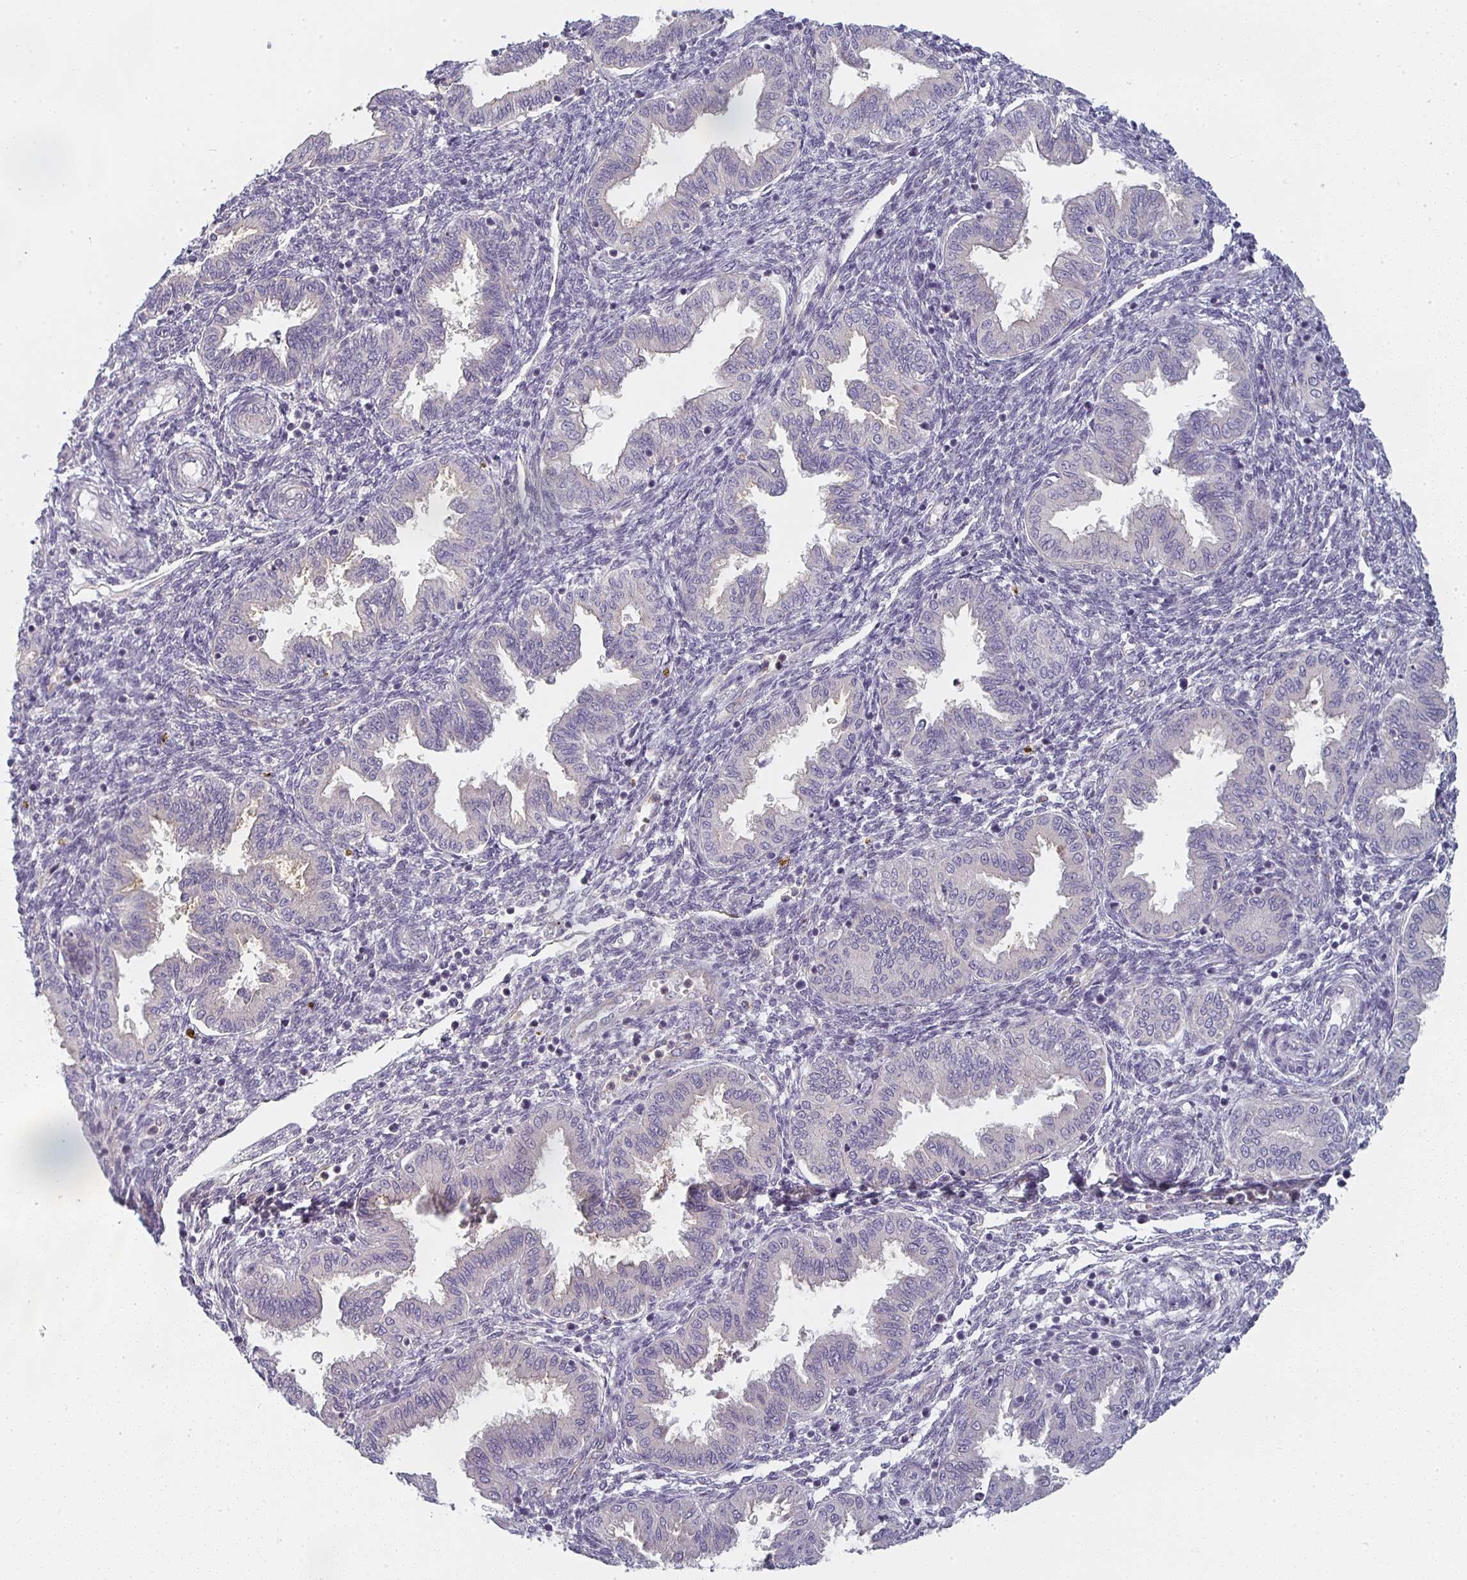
{"staining": {"intensity": "negative", "quantity": "none", "location": "none"}, "tissue": "endometrium", "cell_type": "Cells in endometrial stroma", "image_type": "normal", "snomed": [{"axis": "morphology", "description": "Normal tissue, NOS"}, {"axis": "topography", "description": "Endometrium"}], "caption": "Immunohistochemical staining of normal endometrium exhibits no significant staining in cells in endometrial stroma. (Stains: DAB immunohistochemistry (IHC) with hematoxylin counter stain, Microscopy: brightfield microscopy at high magnification).", "gene": "CTHRC1", "patient": {"sex": "female", "age": 33}}